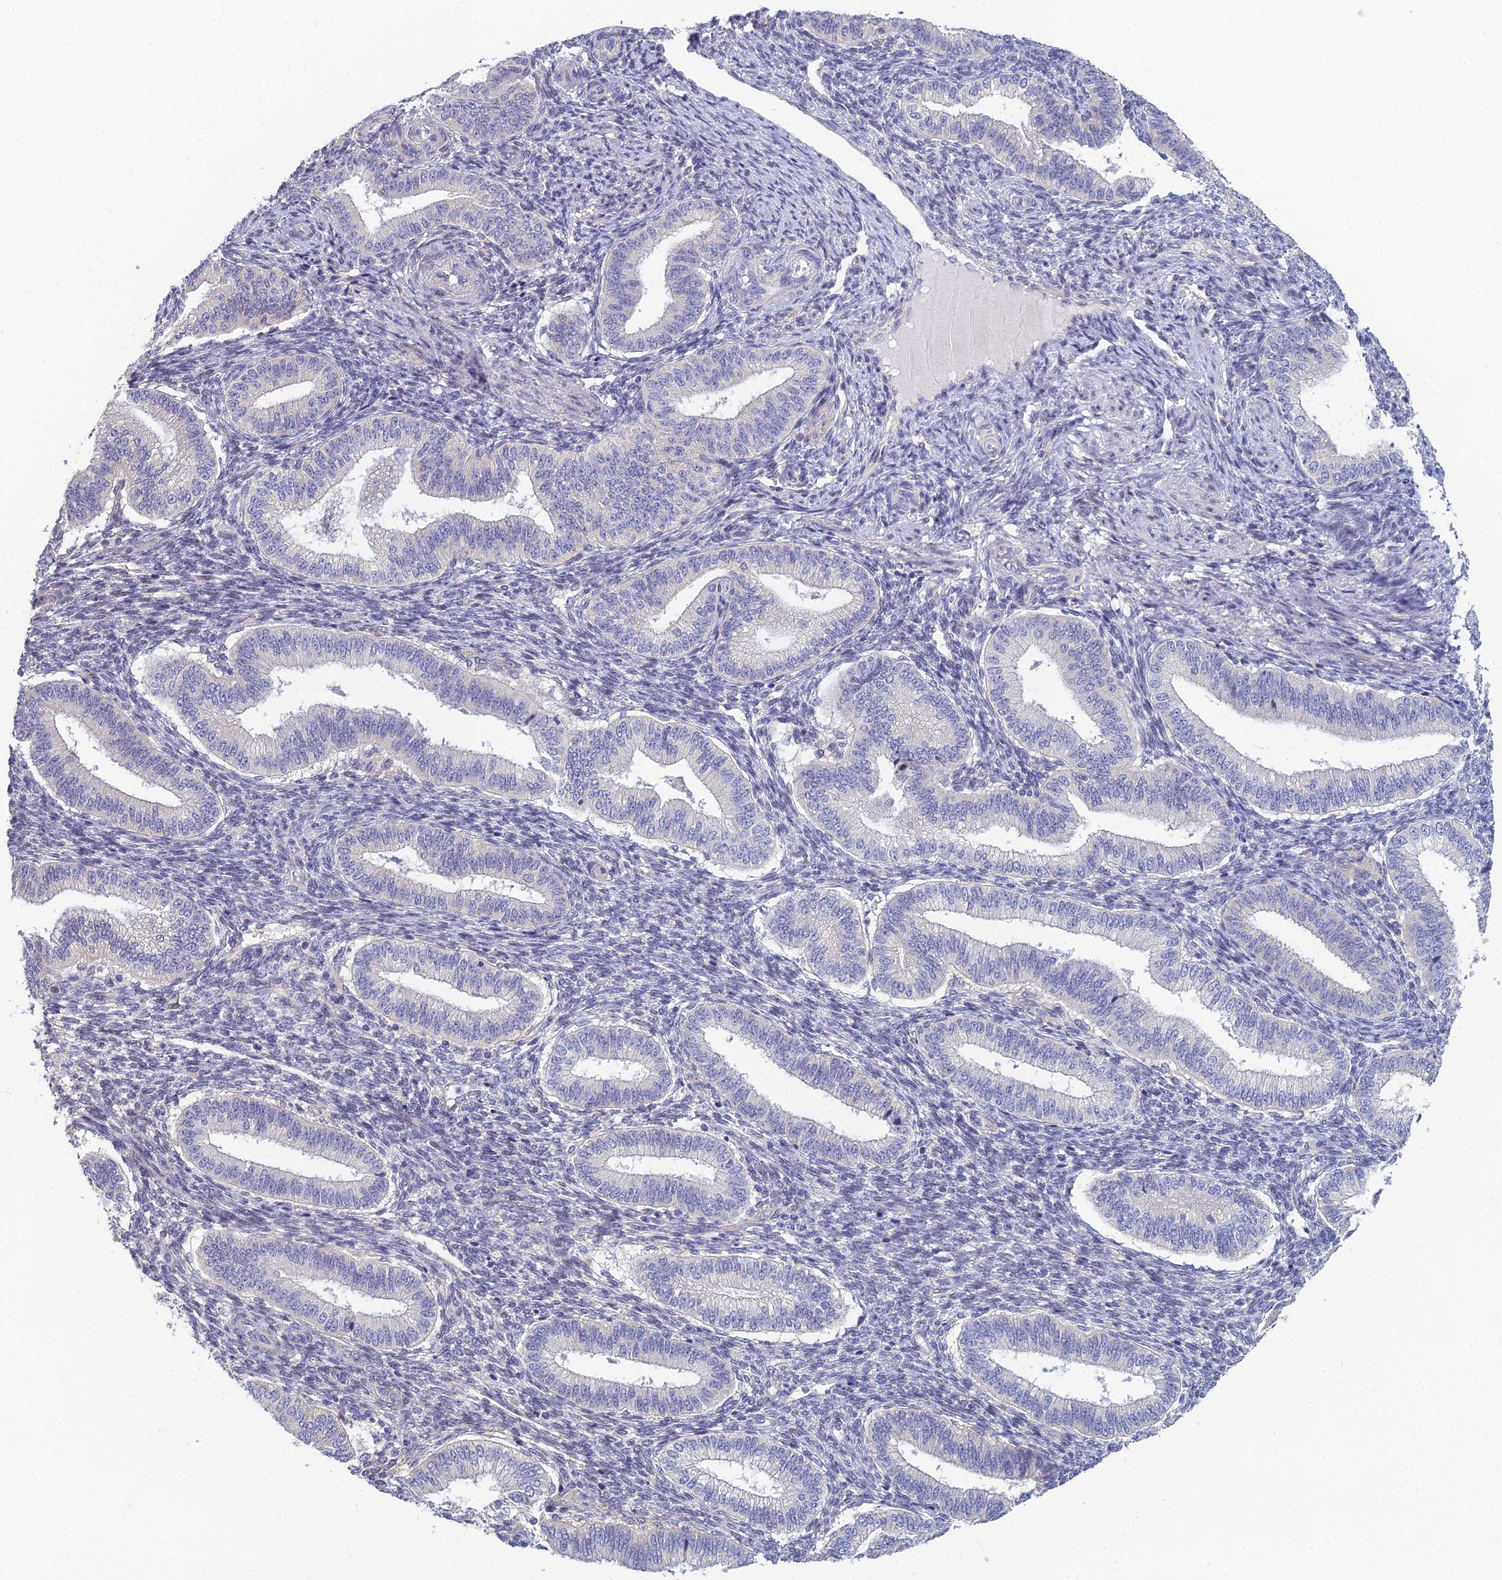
{"staining": {"intensity": "negative", "quantity": "none", "location": "none"}, "tissue": "endometrium", "cell_type": "Cells in endometrial stroma", "image_type": "normal", "snomed": [{"axis": "morphology", "description": "Normal tissue, NOS"}, {"axis": "topography", "description": "Endometrium"}], "caption": "An image of endometrium stained for a protein demonstrates no brown staining in cells in endometrial stroma. (DAB immunohistochemistry (IHC), high magnification).", "gene": "NEURL1", "patient": {"sex": "female", "age": 39}}